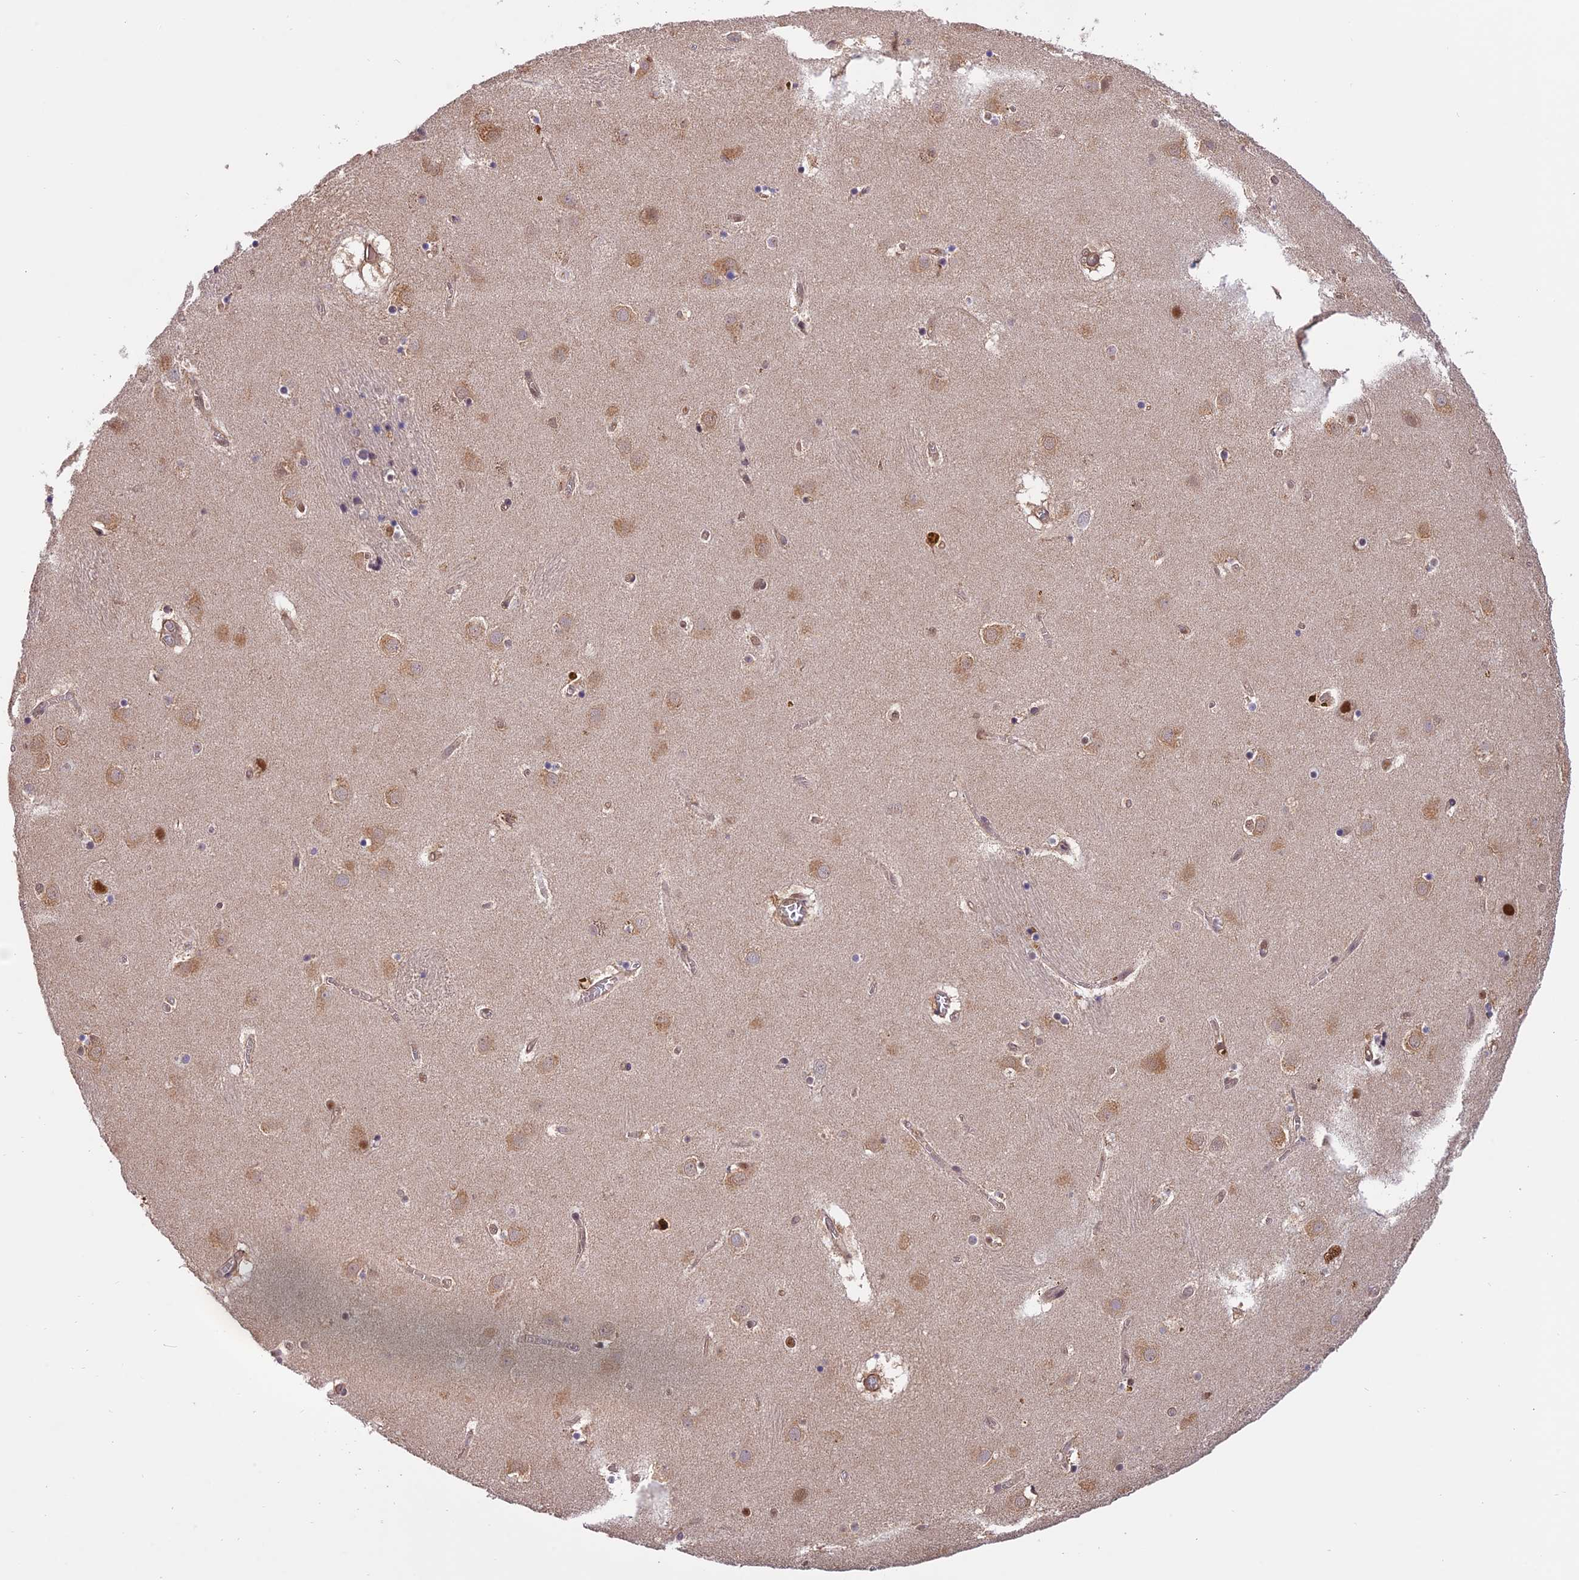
{"staining": {"intensity": "moderate", "quantity": "<25%", "location": "cytoplasmic/membranous,nuclear"}, "tissue": "caudate", "cell_type": "Glial cells", "image_type": "normal", "snomed": [{"axis": "morphology", "description": "Normal tissue, NOS"}, {"axis": "topography", "description": "Lateral ventricle wall"}], "caption": "Protein staining displays moderate cytoplasmic/membranous,nuclear staining in about <25% of glial cells in benign caudate. The staining was performed using DAB (3,3'-diaminobenzidine) to visualize the protein expression in brown, while the nuclei were stained in blue with hematoxylin (Magnification: 20x).", "gene": "PSMB3", "patient": {"sex": "male", "age": 70}}